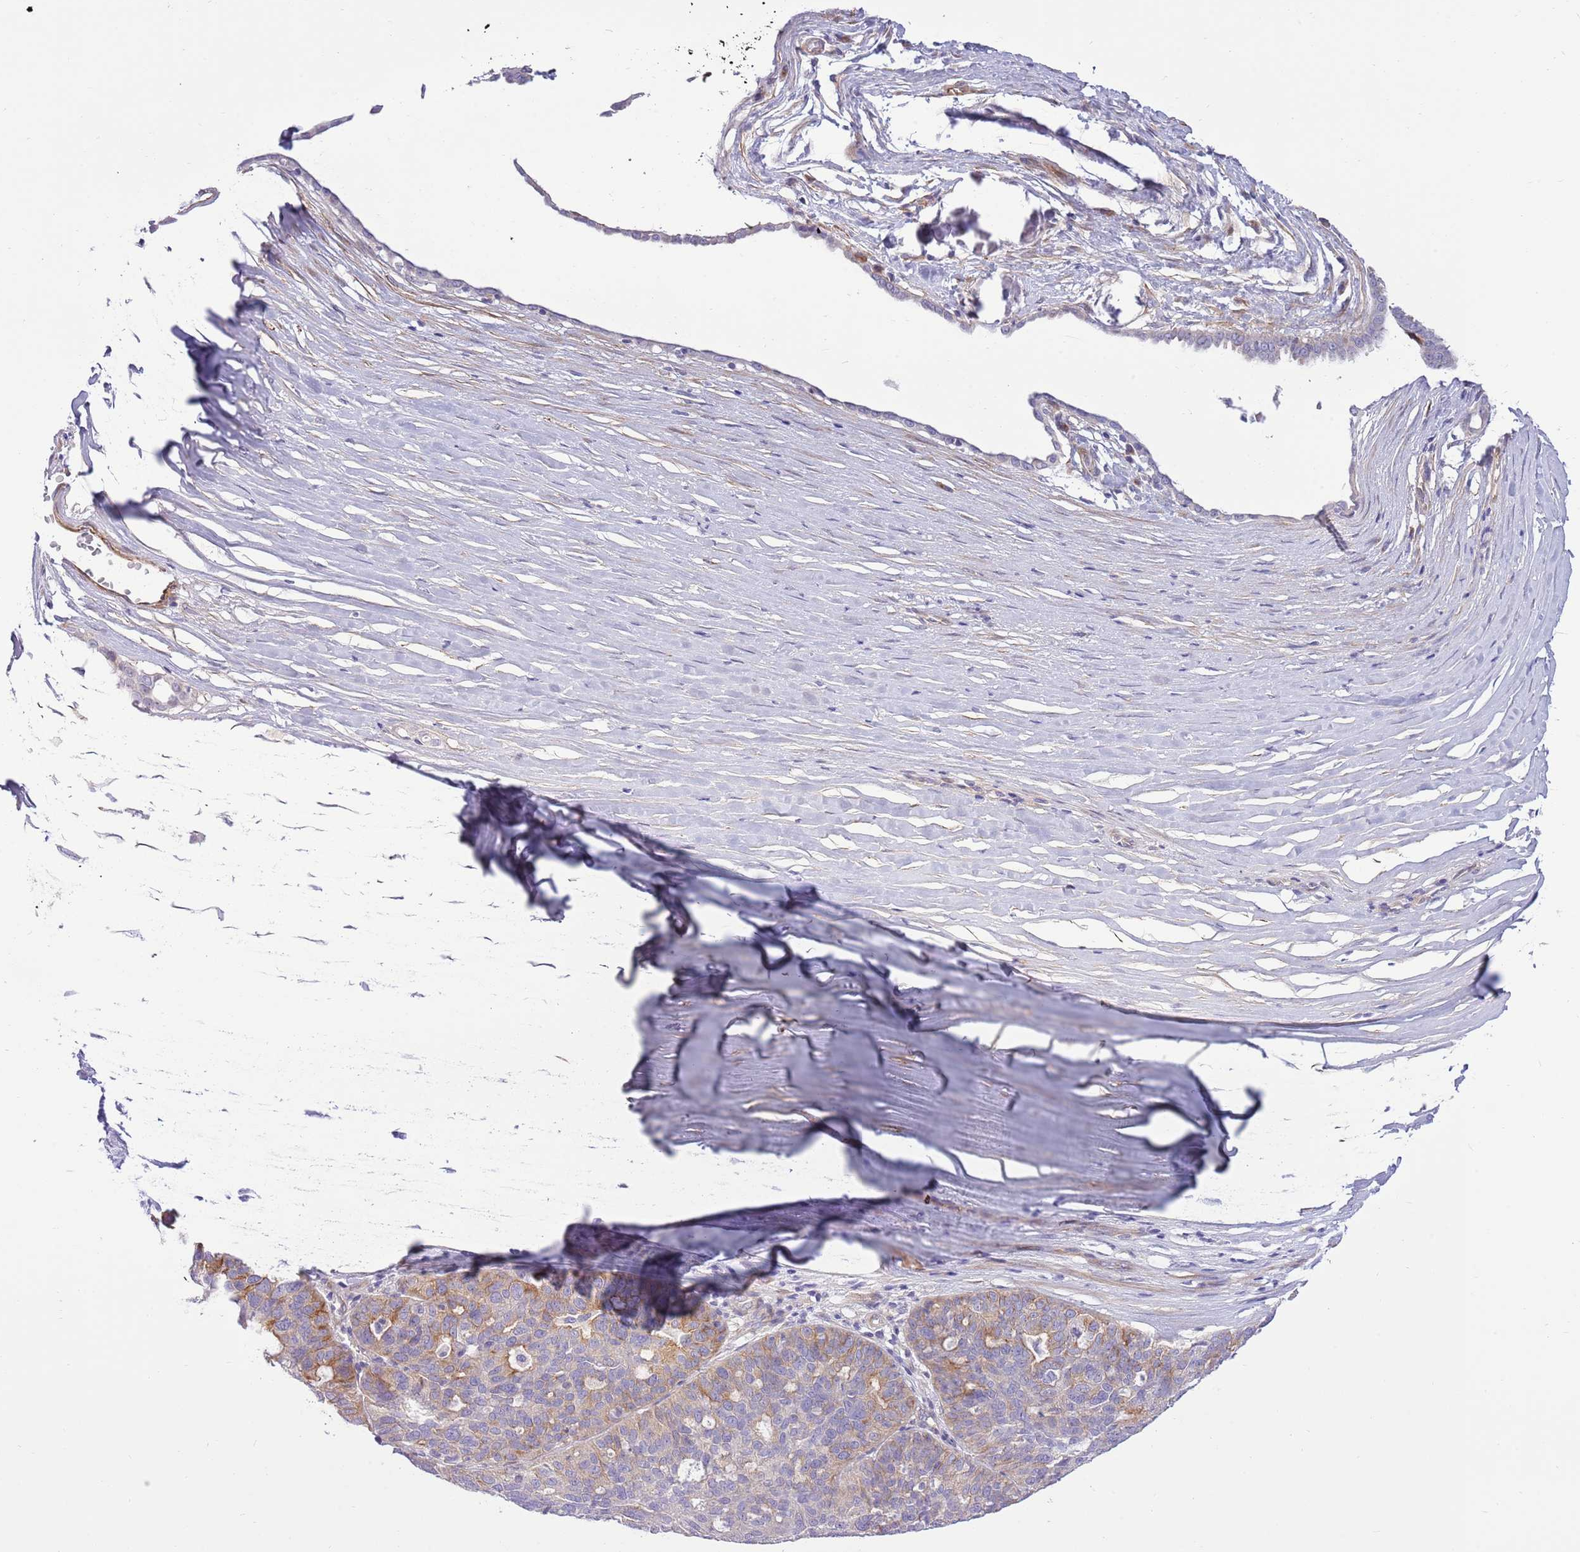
{"staining": {"intensity": "moderate", "quantity": "<25%", "location": "cytoplasmic/membranous"}, "tissue": "ovarian cancer", "cell_type": "Tumor cells", "image_type": "cancer", "snomed": [{"axis": "morphology", "description": "Cystadenocarcinoma, serous, NOS"}, {"axis": "topography", "description": "Ovary"}], "caption": "Human serous cystadenocarcinoma (ovarian) stained with a brown dye demonstrates moderate cytoplasmic/membranous positive positivity in approximately <25% of tumor cells.", "gene": "ZC4H2", "patient": {"sex": "female", "age": 59}}